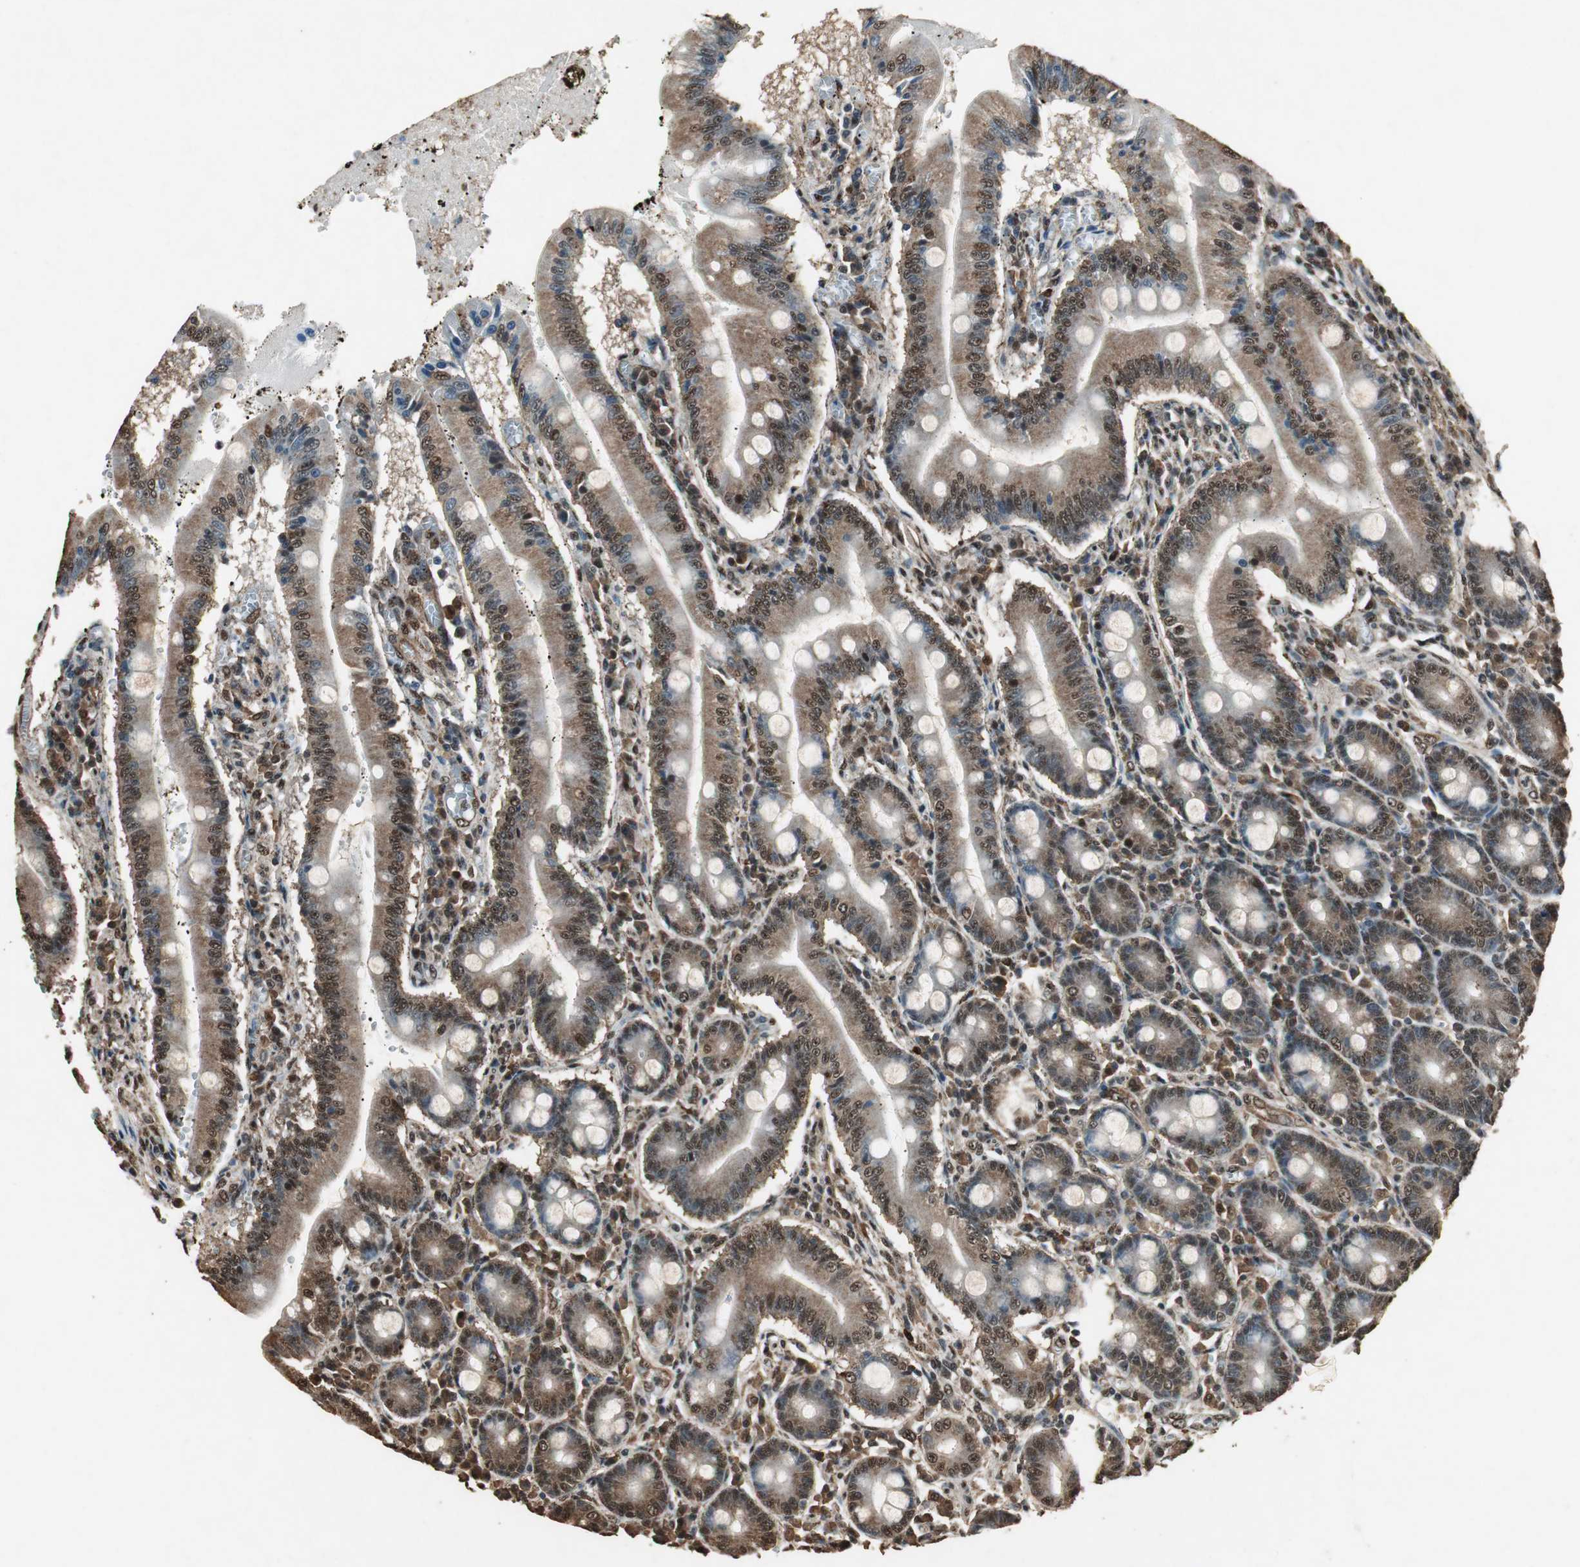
{"staining": {"intensity": "moderate", "quantity": ">75%", "location": "cytoplasmic/membranous,nuclear"}, "tissue": "small intestine", "cell_type": "Glandular cells", "image_type": "normal", "snomed": [{"axis": "morphology", "description": "Normal tissue, NOS"}, {"axis": "topography", "description": "Small intestine"}], "caption": "The photomicrograph demonstrates staining of benign small intestine, revealing moderate cytoplasmic/membranous,nuclear protein staining (brown color) within glandular cells. The staining is performed using DAB brown chromogen to label protein expression. The nuclei are counter-stained blue using hematoxylin.", "gene": "PPP1R13B", "patient": {"sex": "male", "age": 71}}